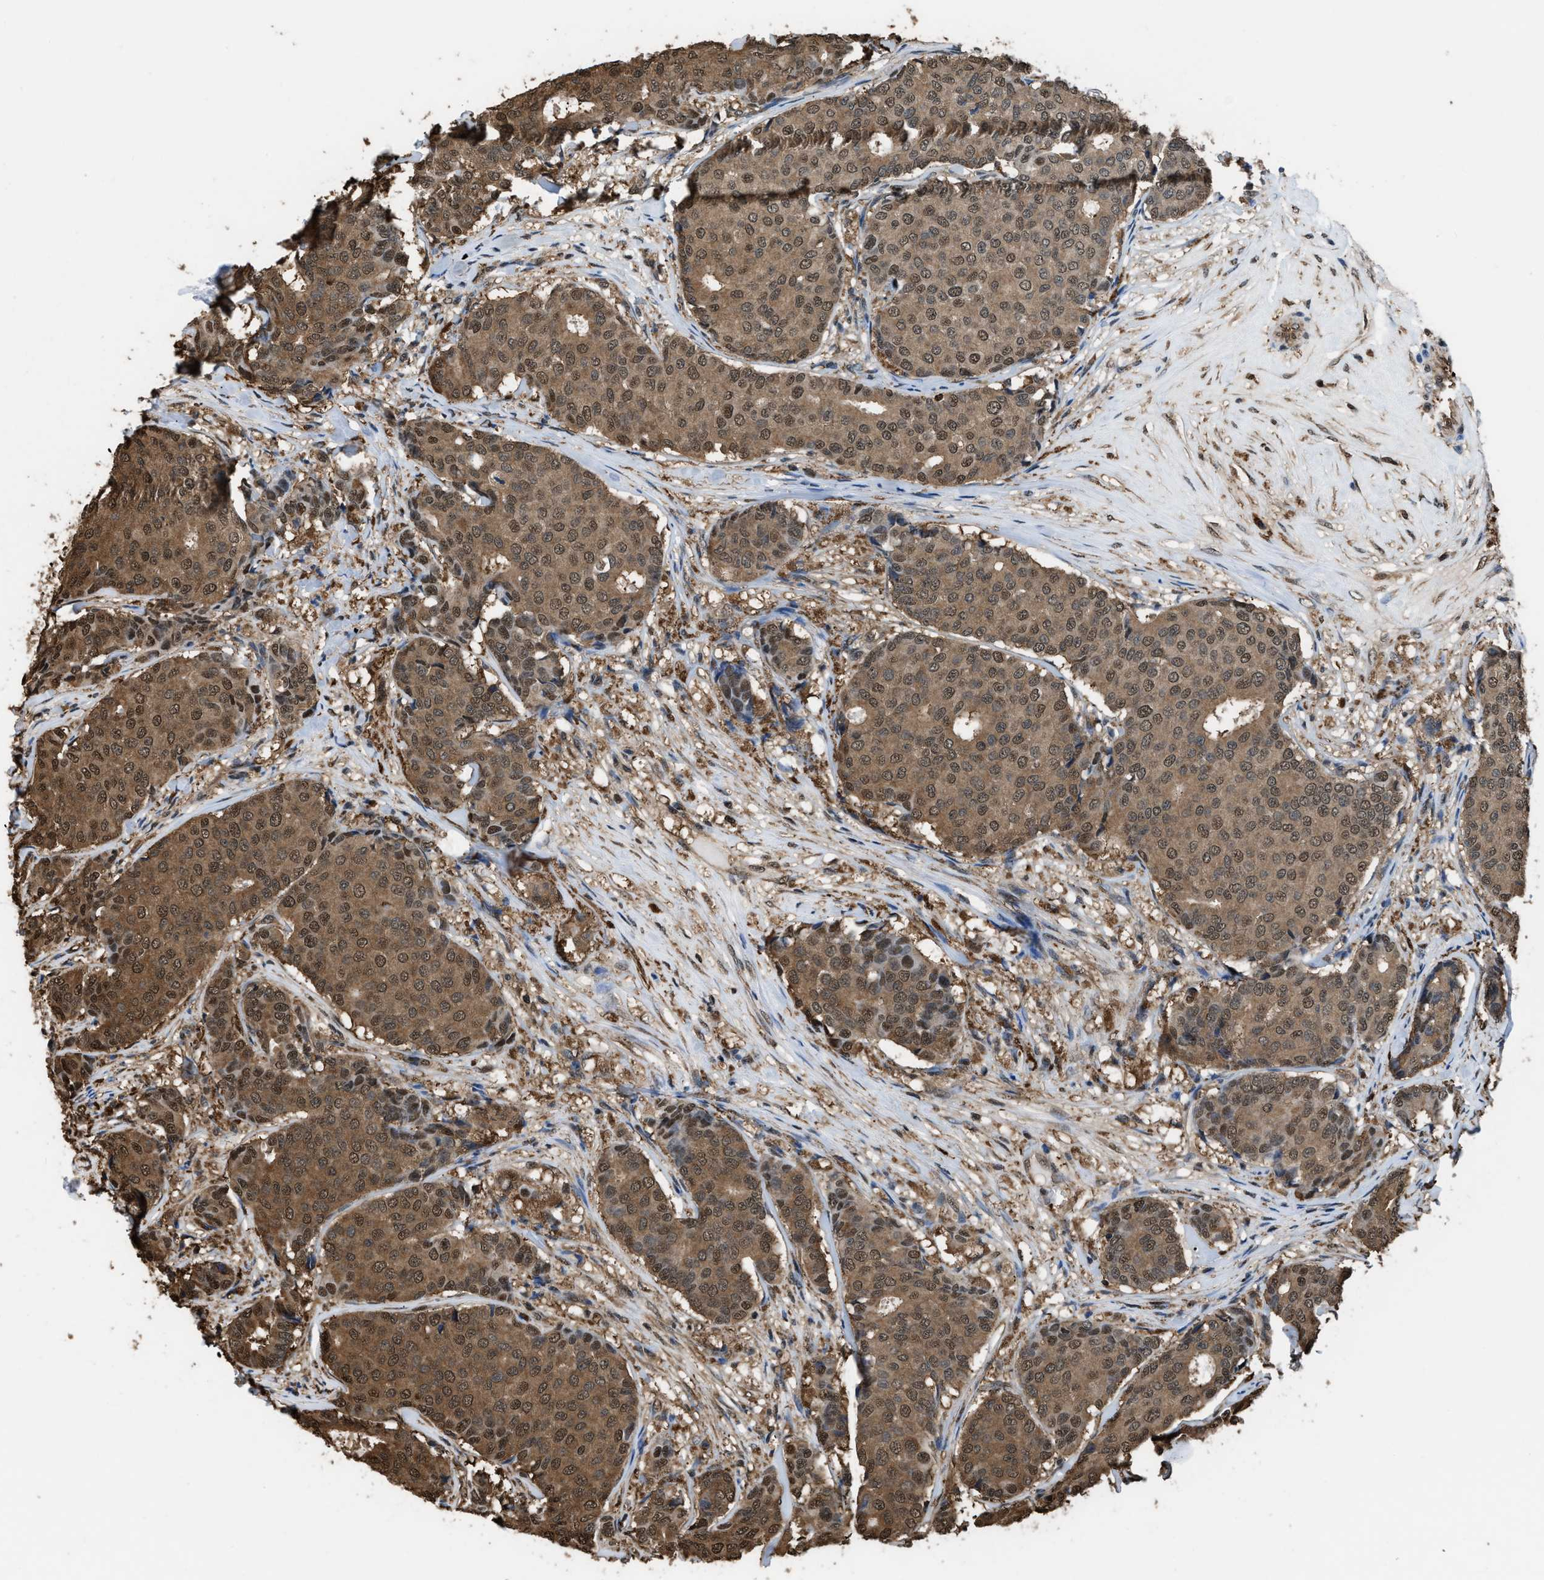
{"staining": {"intensity": "moderate", "quantity": ">75%", "location": "cytoplasmic/membranous,nuclear"}, "tissue": "breast cancer", "cell_type": "Tumor cells", "image_type": "cancer", "snomed": [{"axis": "morphology", "description": "Duct carcinoma"}, {"axis": "topography", "description": "Breast"}], "caption": "The histopathology image exhibits a brown stain indicating the presence of a protein in the cytoplasmic/membranous and nuclear of tumor cells in breast cancer.", "gene": "FNTA", "patient": {"sex": "female", "age": 75}}